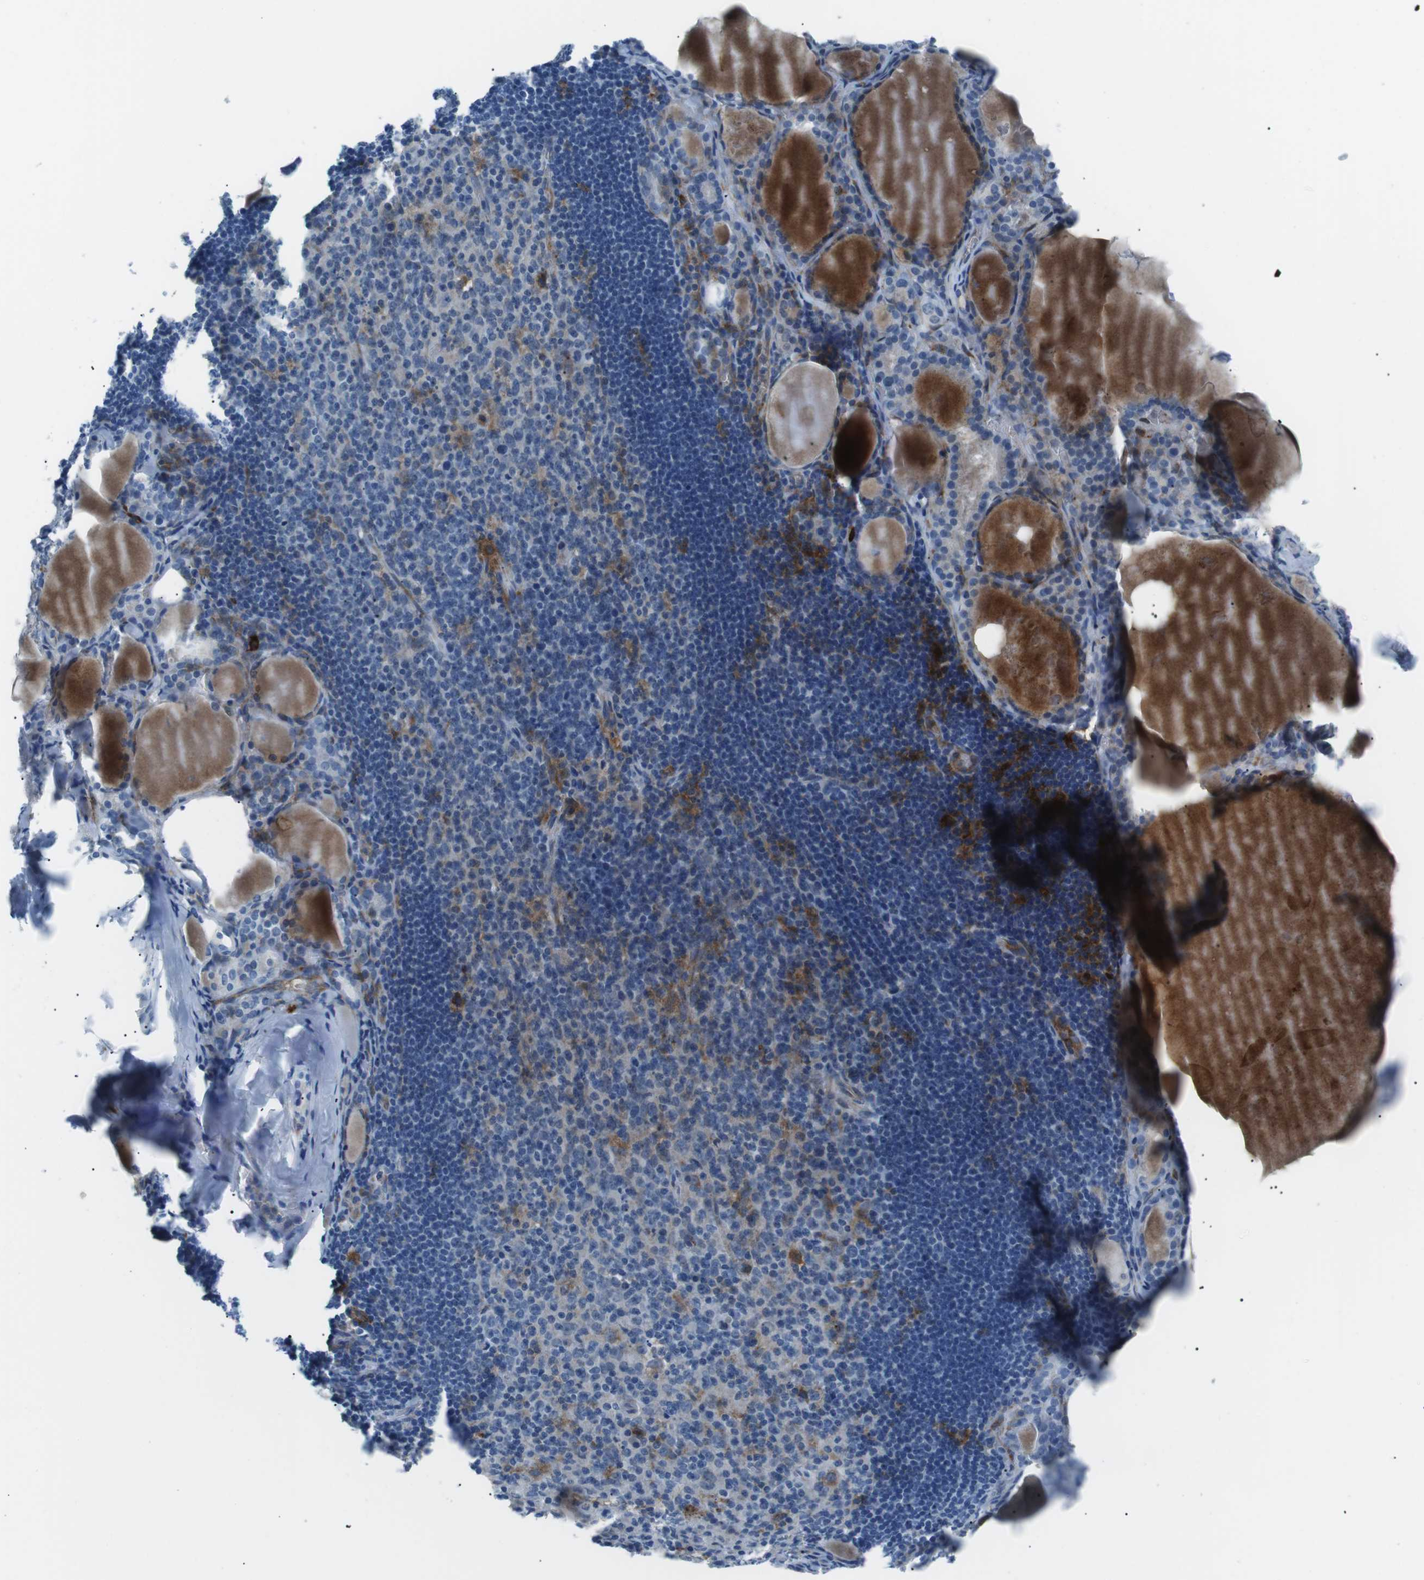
{"staining": {"intensity": "weak", "quantity": "<25%", "location": "cytoplasmic/membranous"}, "tissue": "thyroid gland", "cell_type": "Glandular cells", "image_type": "normal", "snomed": [{"axis": "morphology", "description": "Normal tissue, NOS"}, {"axis": "topography", "description": "Thyroid gland"}], "caption": "This is an IHC image of unremarkable human thyroid gland. There is no positivity in glandular cells.", "gene": "CSF2RA", "patient": {"sex": "male", "age": 61}}